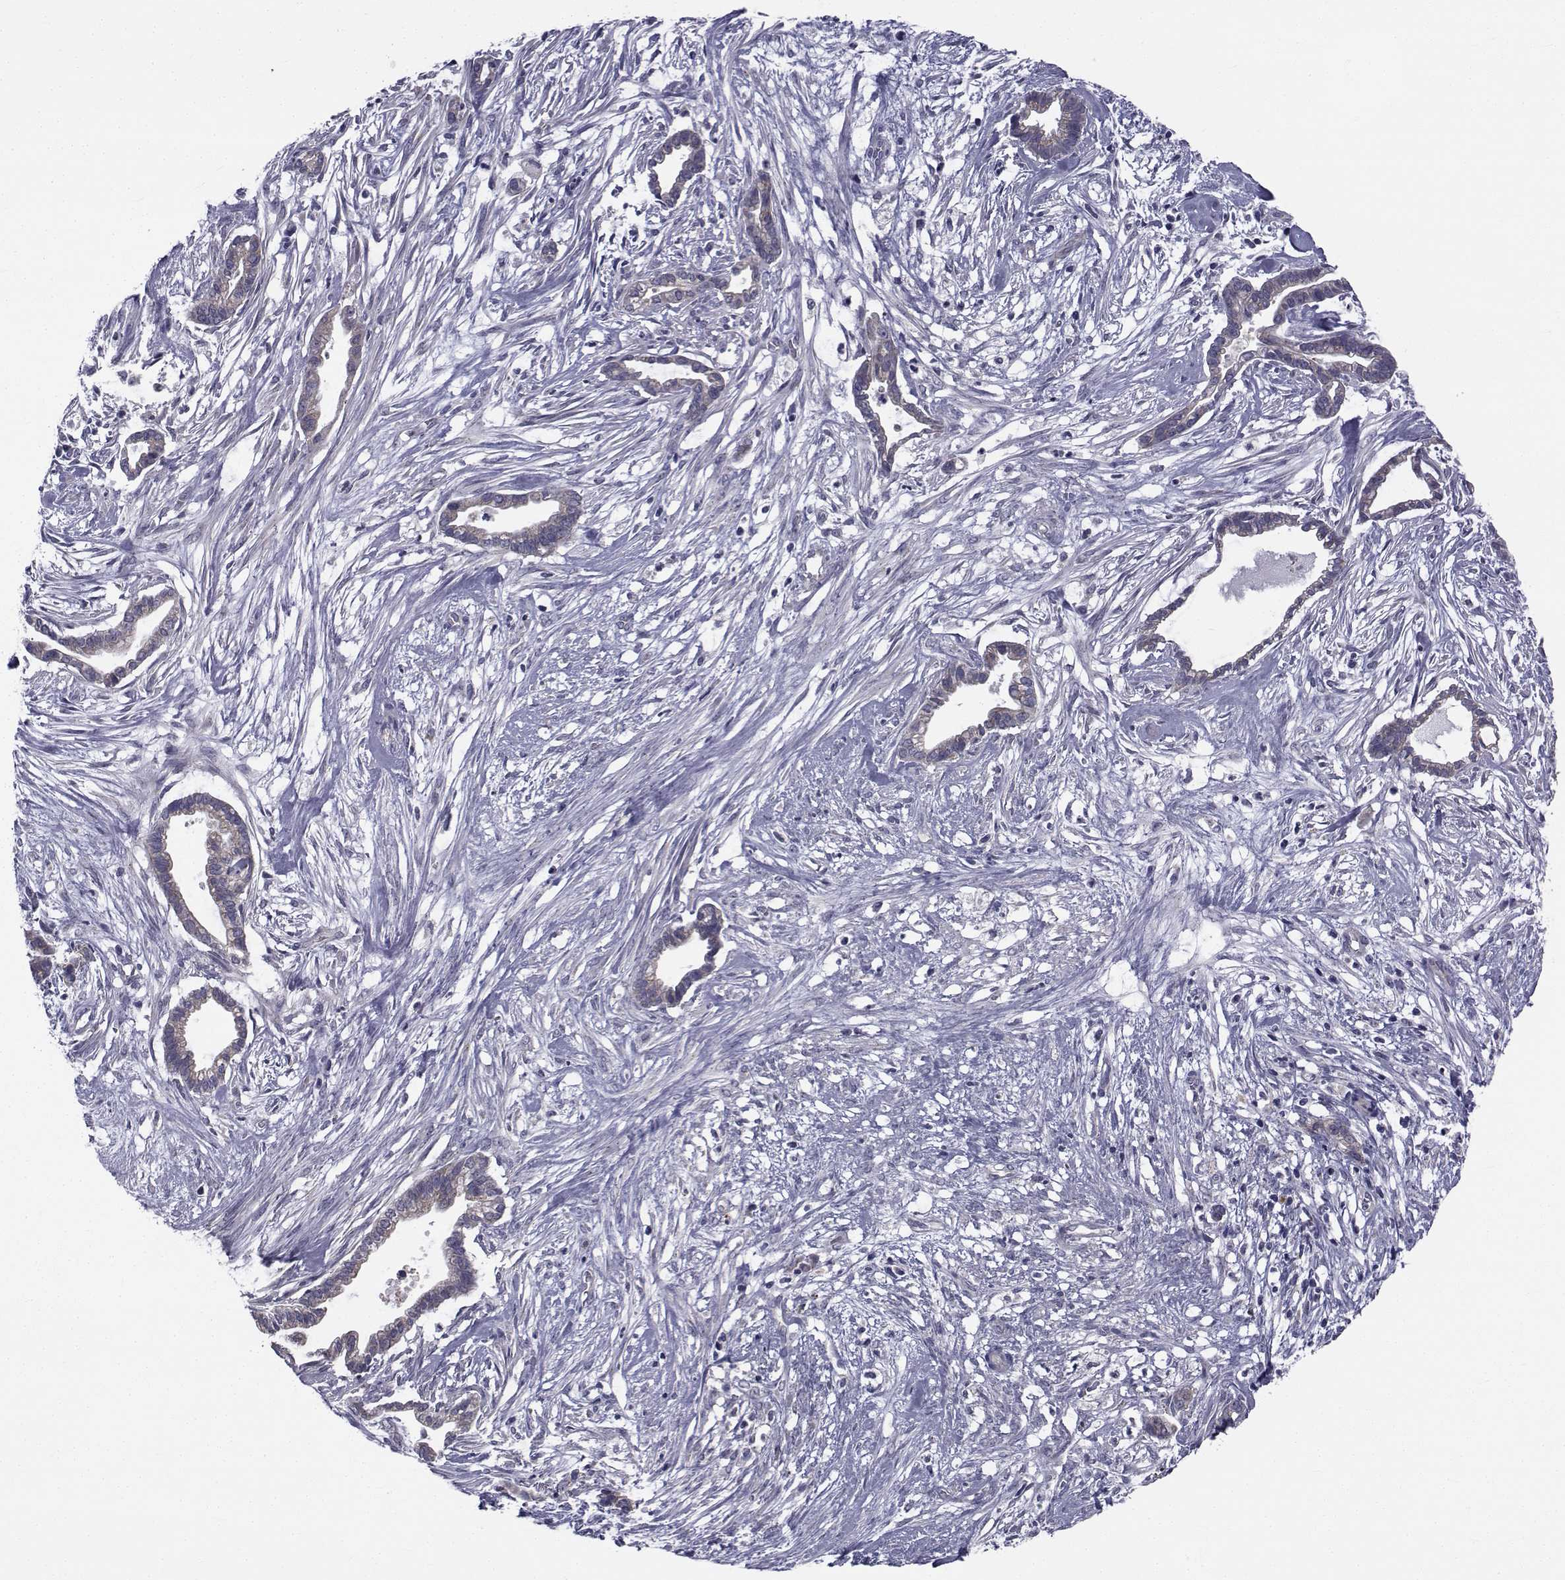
{"staining": {"intensity": "negative", "quantity": "none", "location": "none"}, "tissue": "cervical cancer", "cell_type": "Tumor cells", "image_type": "cancer", "snomed": [{"axis": "morphology", "description": "Adenocarcinoma, NOS"}, {"axis": "topography", "description": "Cervix"}], "caption": "Image shows no significant protein staining in tumor cells of adenocarcinoma (cervical).", "gene": "ANGPT1", "patient": {"sex": "female", "age": 62}}